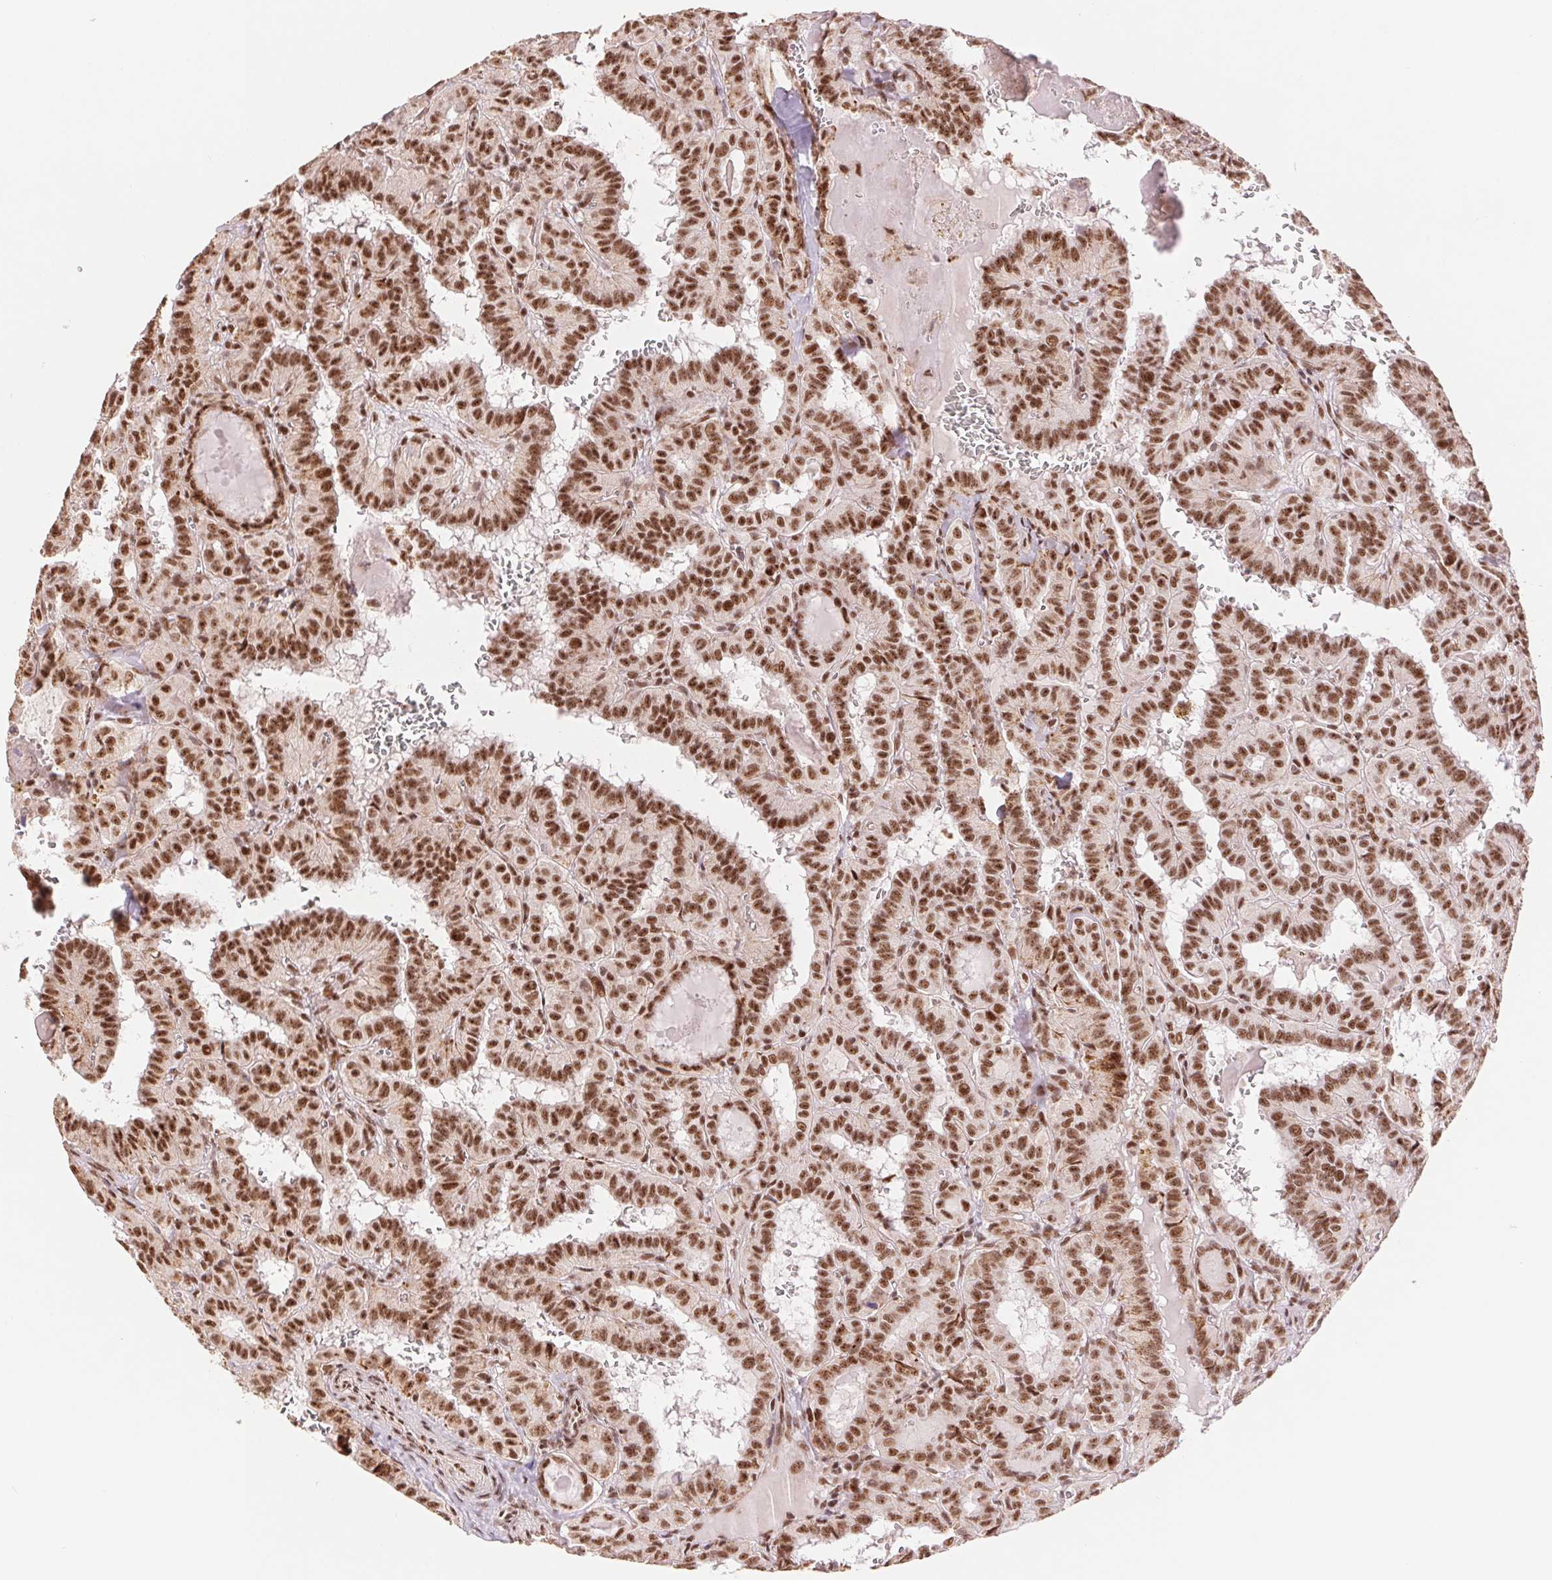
{"staining": {"intensity": "strong", "quantity": ">75%", "location": "nuclear"}, "tissue": "thyroid cancer", "cell_type": "Tumor cells", "image_type": "cancer", "snomed": [{"axis": "morphology", "description": "Papillary adenocarcinoma, NOS"}, {"axis": "topography", "description": "Thyroid gland"}], "caption": "Immunohistochemical staining of human thyroid papillary adenocarcinoma exhibits high levels of strong nuclear protein expression in approximately >75% of tumor cells.", "gene": "SREK1", "patient": {"sex": "female", "age": 21}}